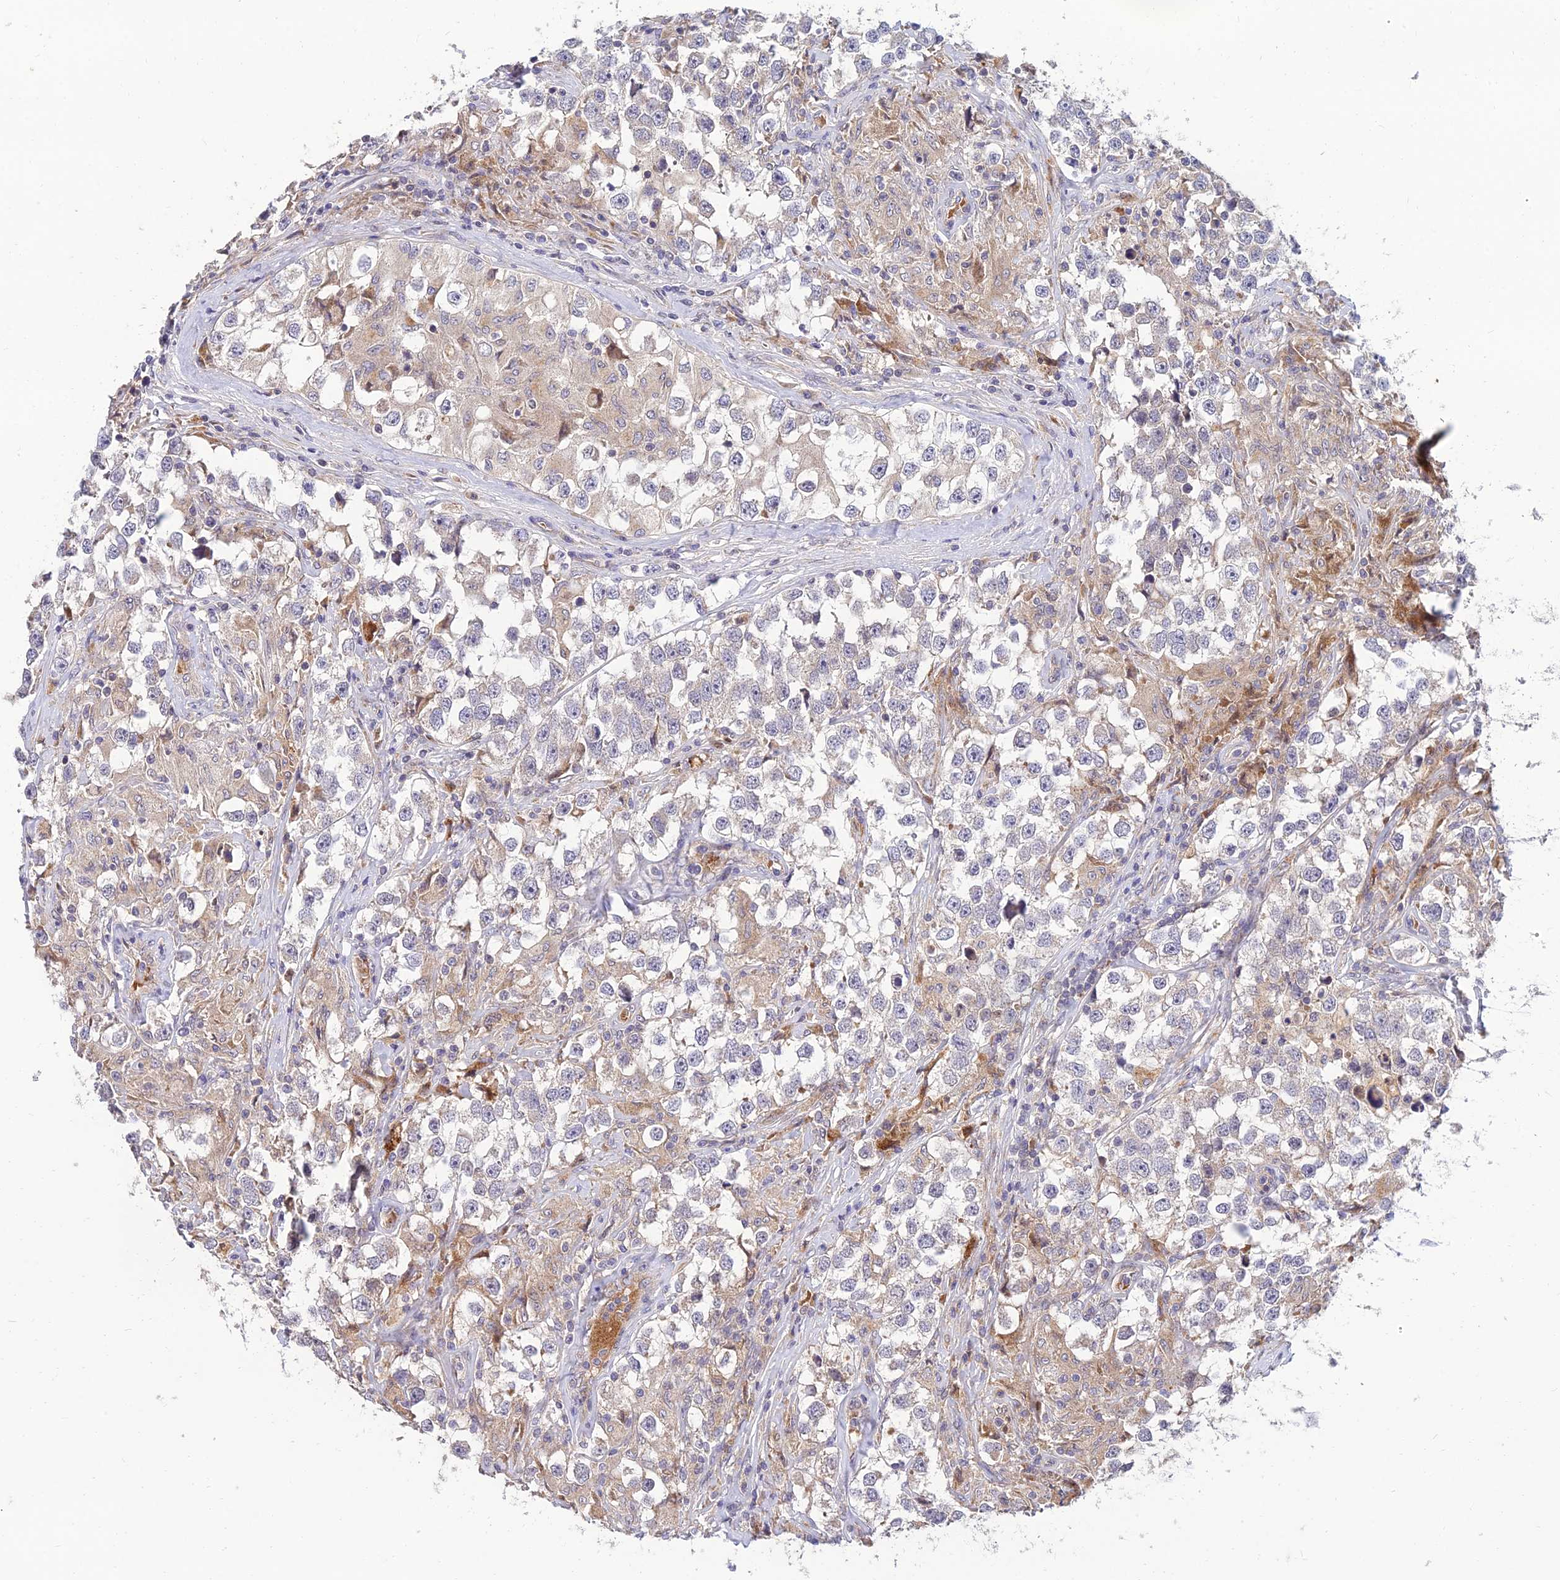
{"staining": {"intensity": "negative", "quantity": "none", "location": "none"}, "tissue": "testis cancer", "cell_type": "Tumor cells", "image_type": "cancer", "snomed": [{"axis": "morphology", "description": "Seminoma, NOS"}, {"axis": "topography", "description": "Testis"}], "caption": "Tumor cells are negative for brown protein staining in seminoma (testis).", "gene": "NPY", "patient": {"sex": "male", "age": 46}}